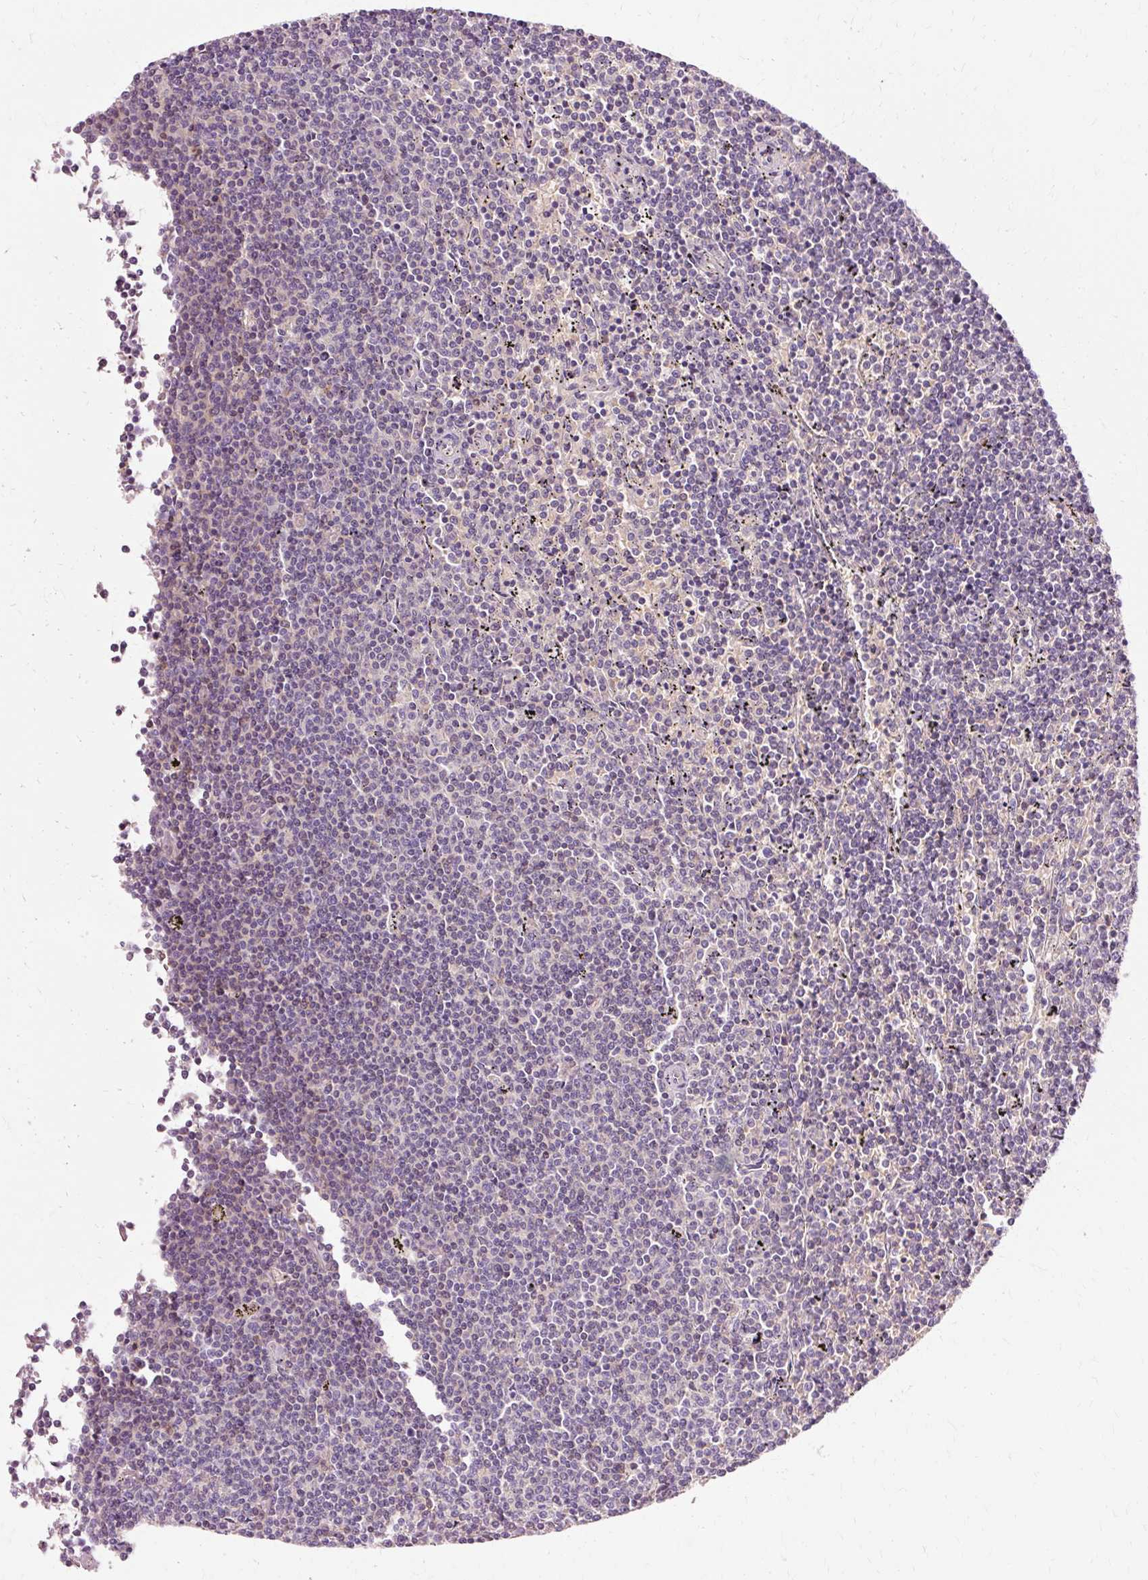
{"staining": {"intensity": "negative", "quantity": "none", "location": "none"}, "tissue": "lymphoma", "cell_type": "Tumor cells", "image_type": "cancer", "snomed": [{"axis": "morphology", "description": "Malignant lymphoma, non-Hodgkin's type, Low grade"}, {"axis": "topography", "description": "Spleen"}], "caption": "A high-resolution image shows IHC staining of lymphoma, which reveals no significant expression in tumor cells.", "gene": "VN1R2", "patient": {"sex": "female", "age": 50}}